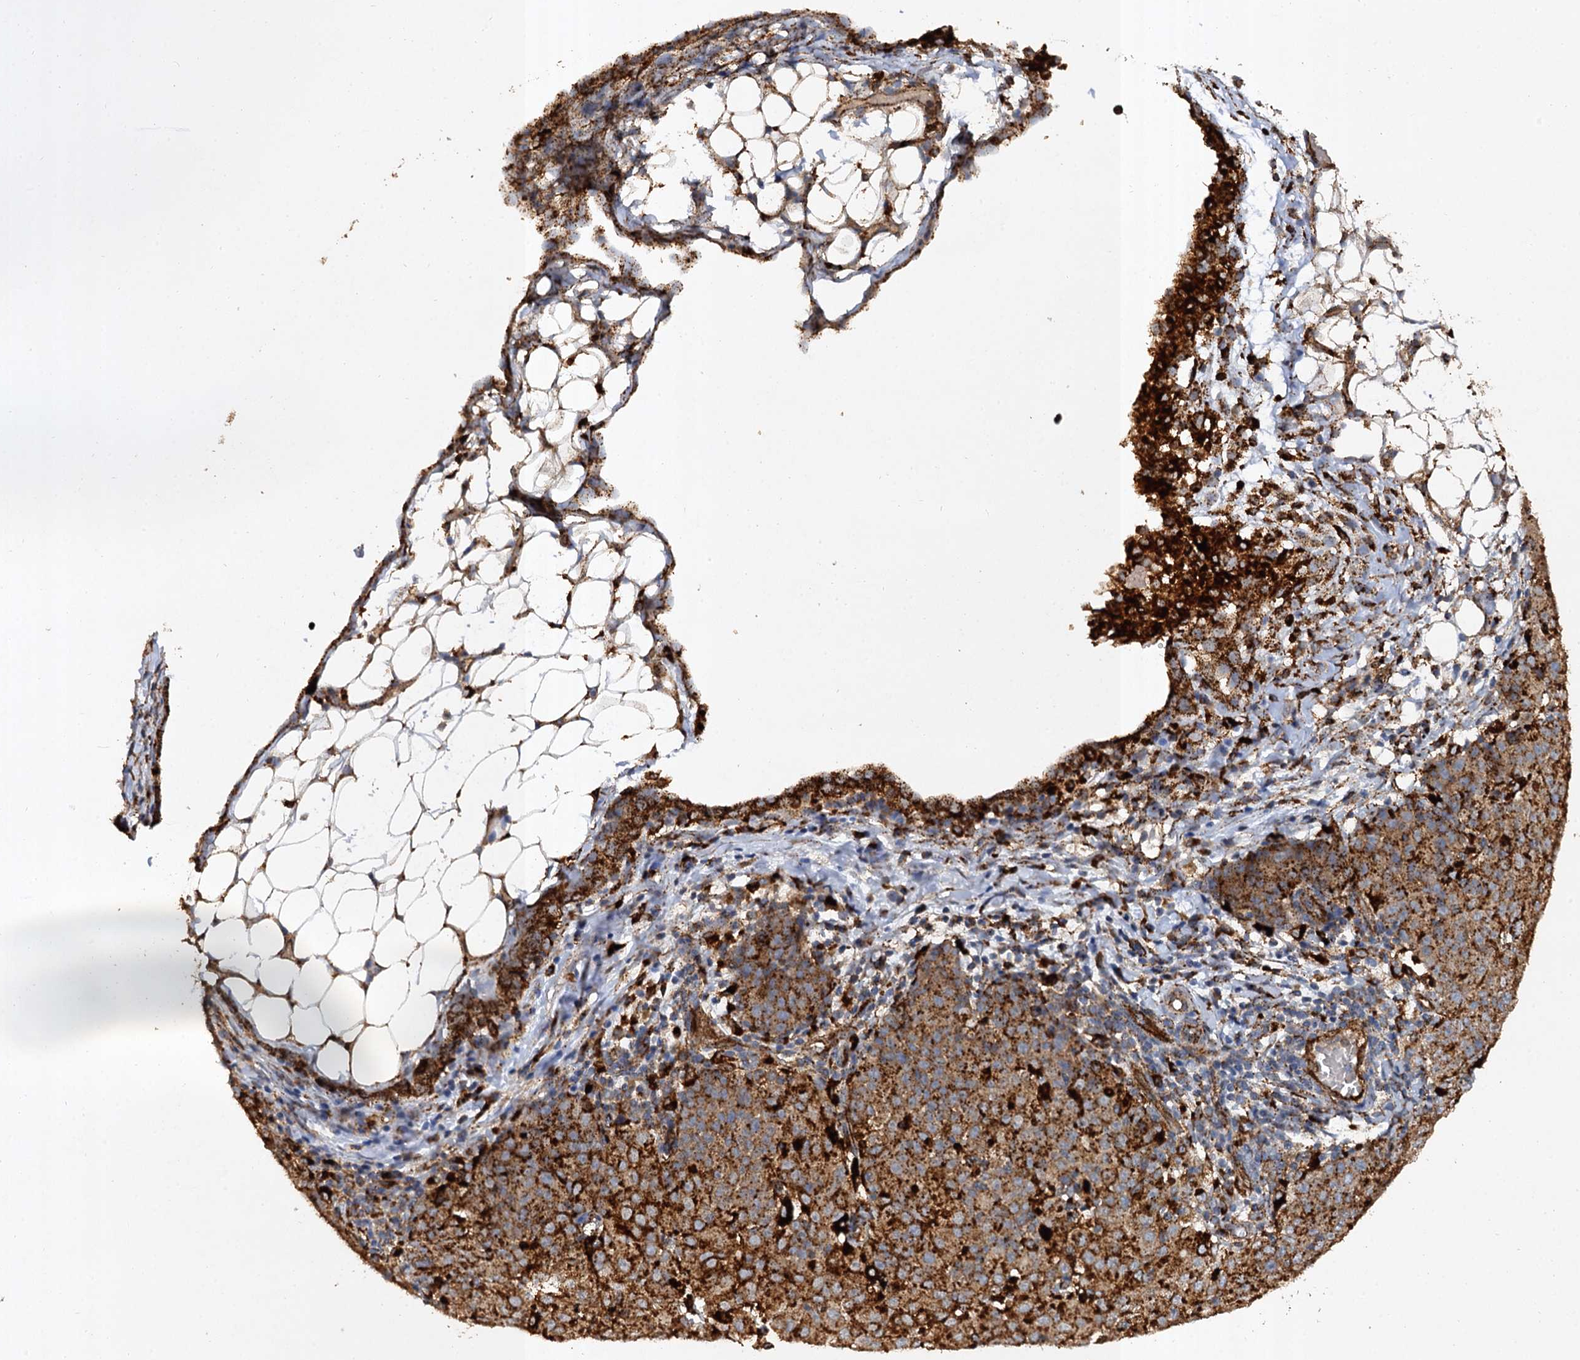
{"staining": {"intensity": "strong", "quantity": ">75%", "location": "cytoplasmic/membranous"}, "tissue": "ovarian cancer", "cell_type": "Tumor cells", "image_type": "cancer", "snomed": [{"axis": "morphology", "description": "Carcinoma, endometroid"}, {"axis": "topography", "description": "Ovary"}], "caption": "Strong cytoplasmic/membranous expression is appreciated in approximately >75% of tumor cells in ovarian cancer (endometroid carcinoma). The staining was performed using DAB (3,3'-diaminobenzidine) to visualize the protein expression in brown, while the nuclei were stained in blue with hematoxylin (Magnification: 20x).", "gene": "GBA1", "patient": {"sex": "female", "age": 42}}